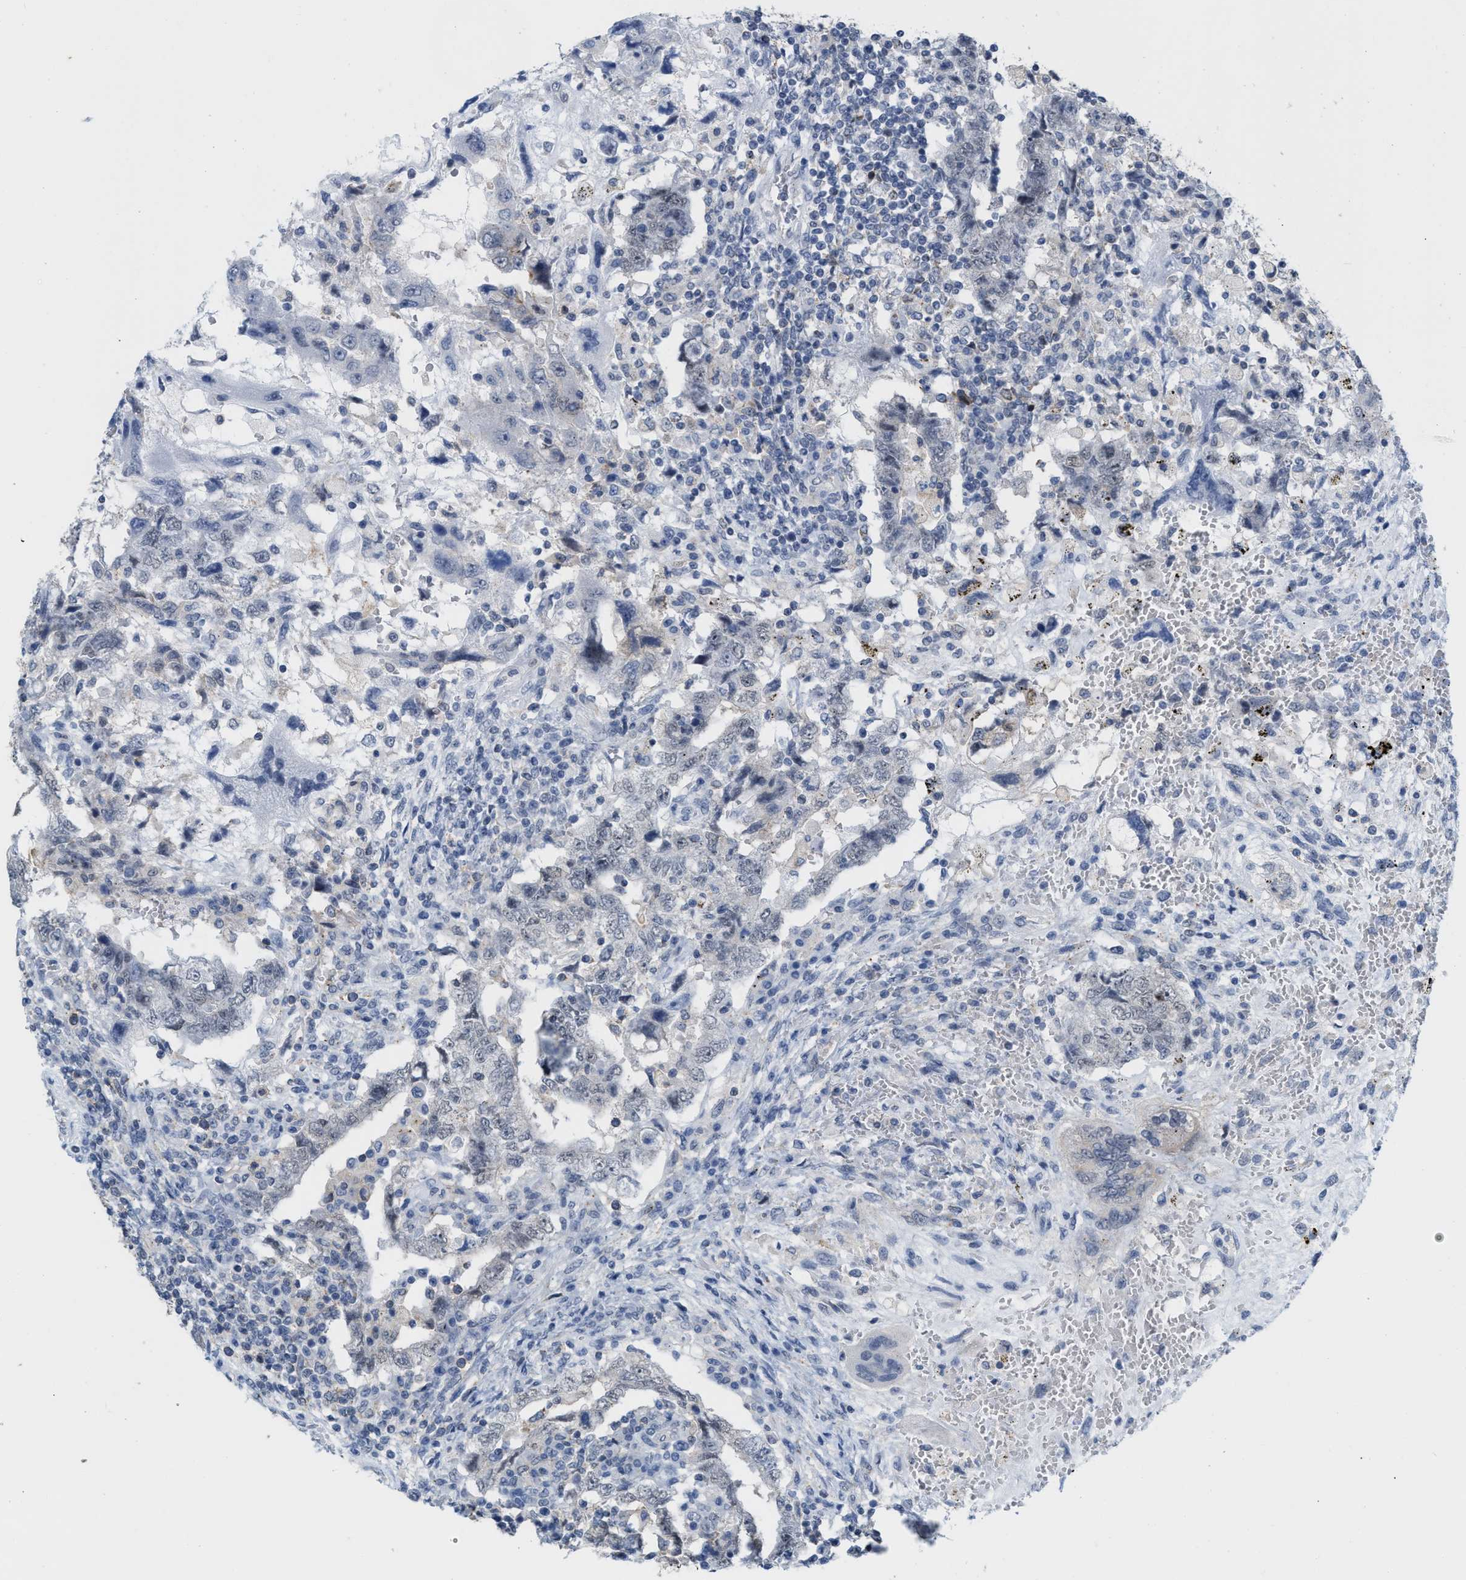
{"staining": {"intensity": "negative", "quantity": "none", "location": "none"}, "tissue": "testis cancer", "cell_type": "Tumor cells", "image_type": "cancer", "snomed": [{"axis": "morphology", "description": "Carcinoma, Embryonal, NOS"}, {"axis": "topography", "description": "Testis"}], "caption": "The image displays no significant expression in tumor cells of testis embryonal carcinoma.", "gene": "BAIAP2L1", "patient": {"sex": "male", "age": 26}}